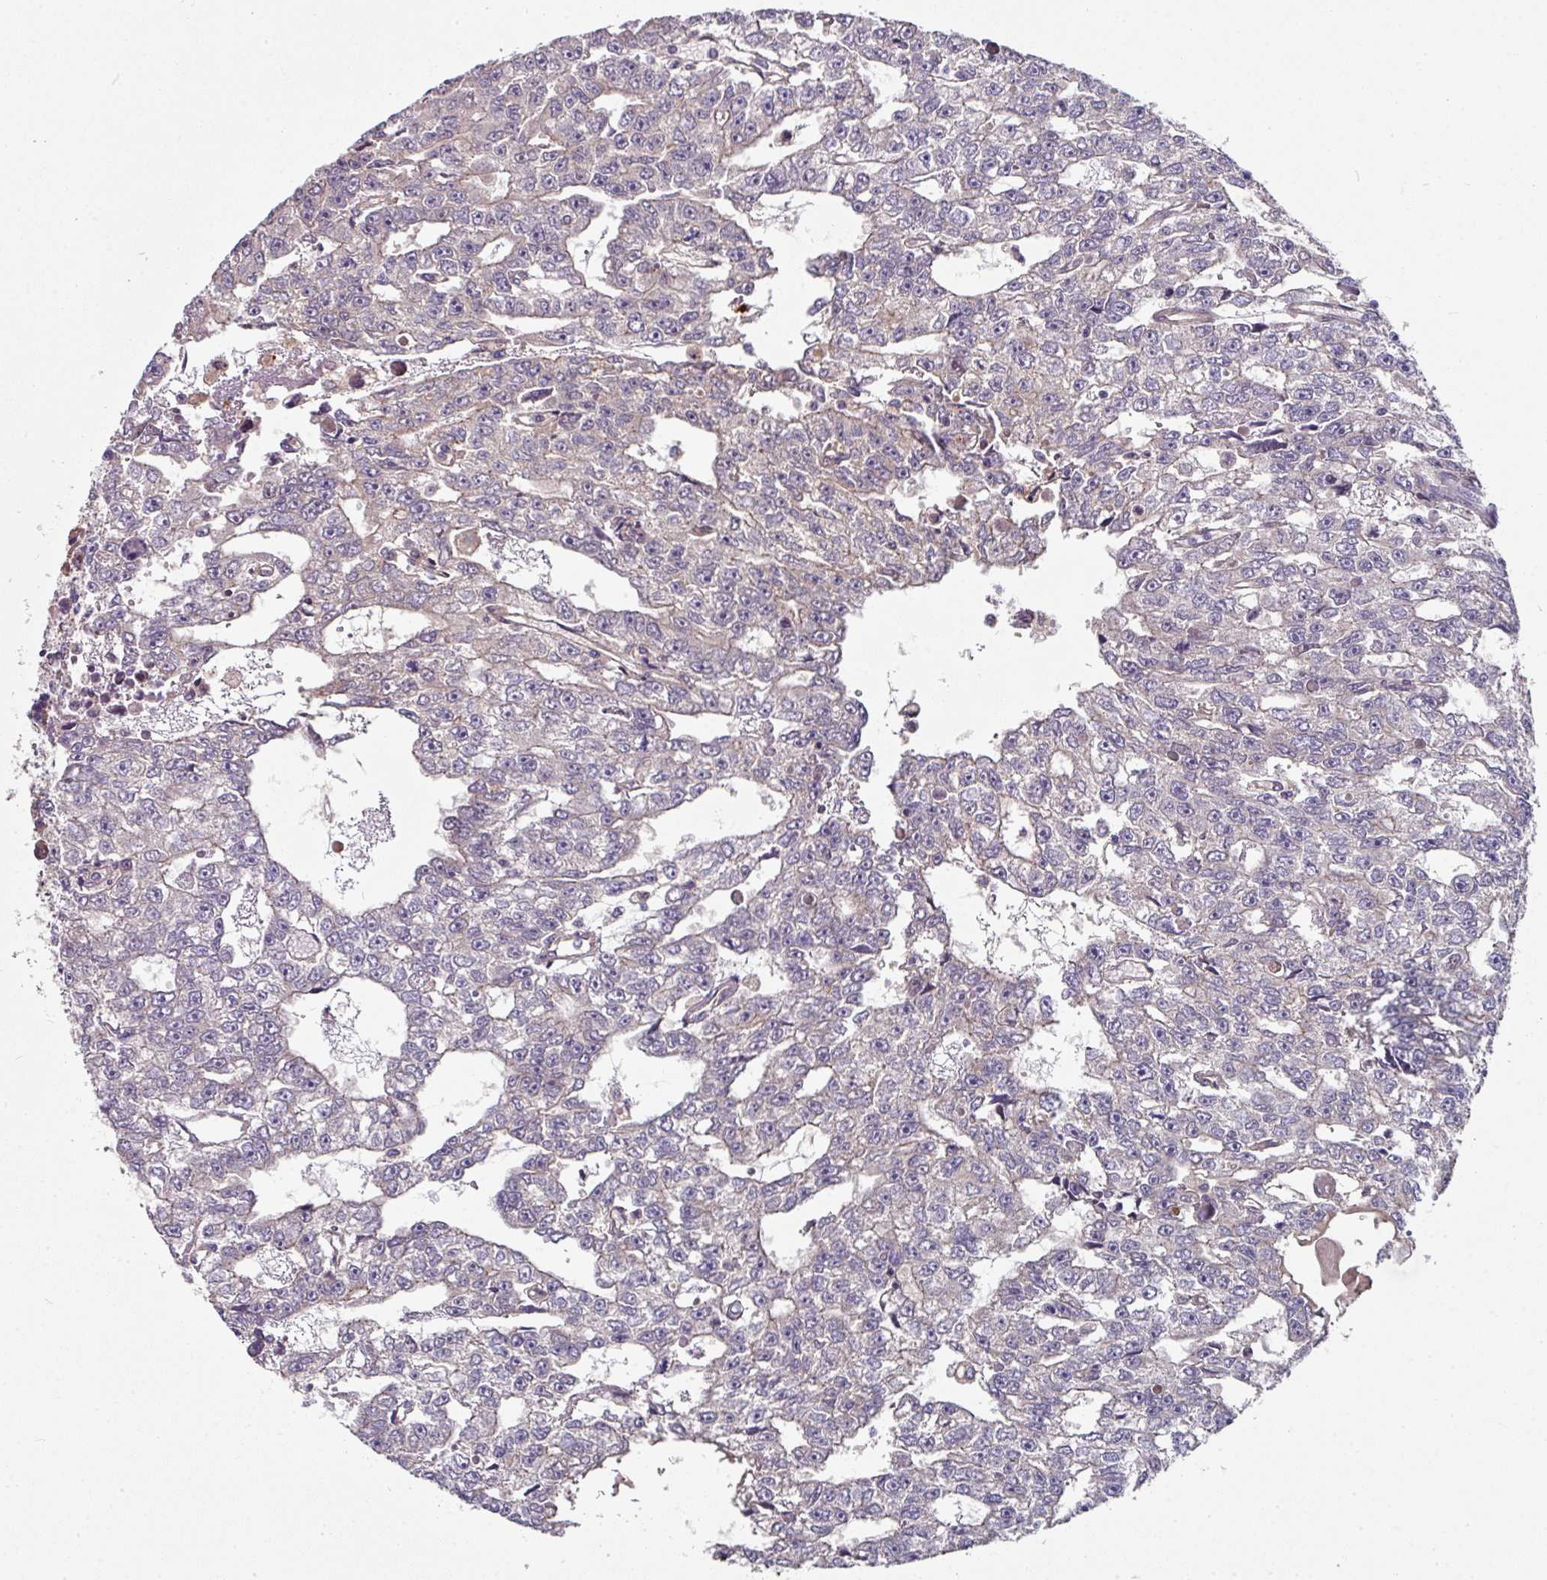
{"staining": {"intensity": "negative", "quantity": "none", "location": "none"}, "tissue": "testis cancer", "cell_type": "Tumor cells", "image_type": "cancer", "snomed": [{"axis": "morphology", "description": "Carcinoma, Embryonal, NOS"}, {"axis": "topography", "description": "Testis"}], "caption": "Immunohistochemical staining of human embryonal carcinoma (testis) exhibits no significant positivity in tumor cells.", "gene": "C4orf48", "patient": {"sex": "male", "age": 20}}